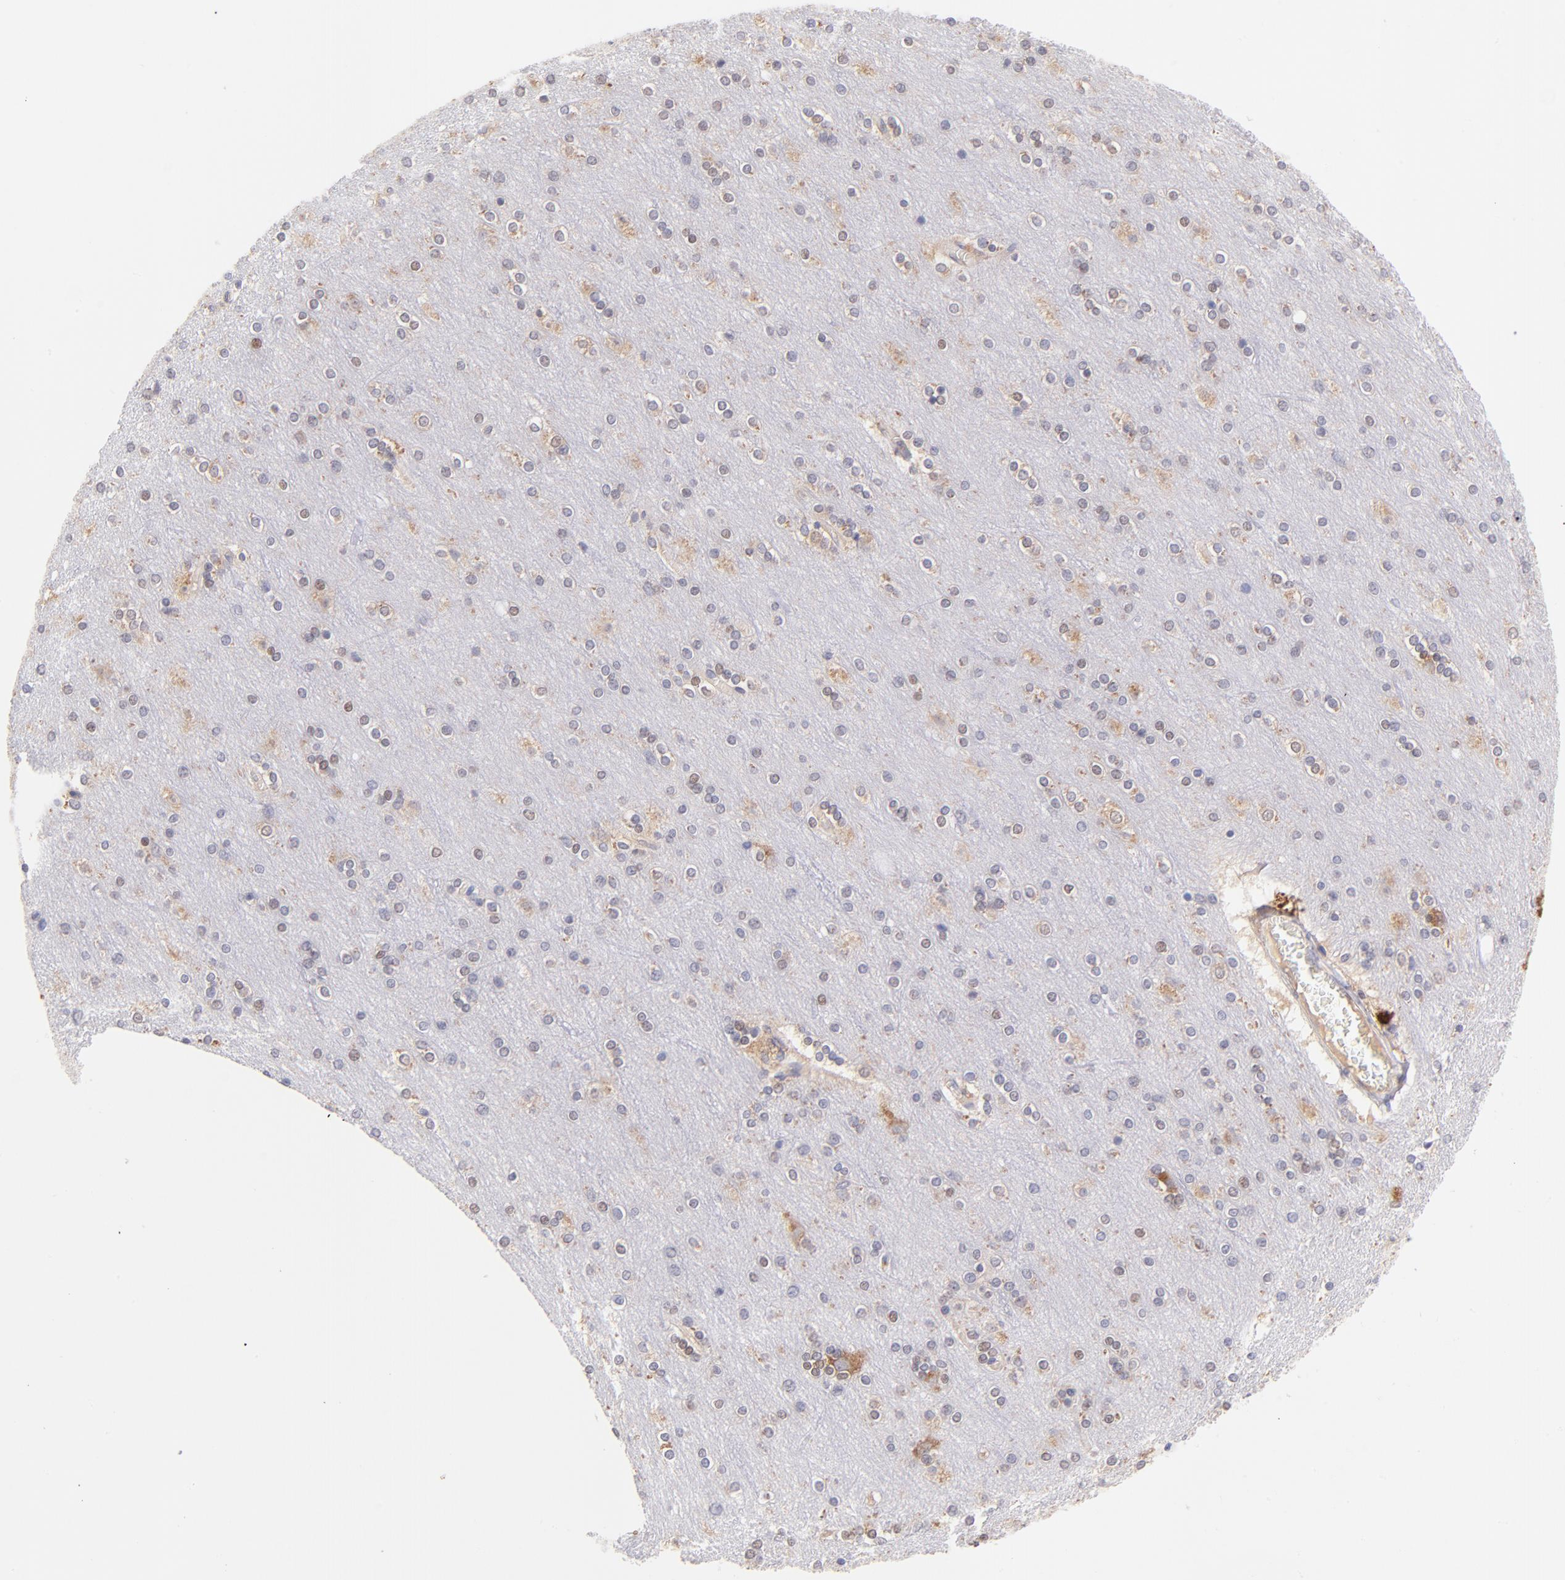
{"staining": {"intensity": "weak", "quantity": "25%-75%", "location": "cytoplasmic/membranous"}, "tissue": "cerebral cortex", "cell_type": "Endothelial cells", "image_type": "normal", "snomed": [{"axis": "morphology", "description": "Normal tissue, NOS"}, {"axis": "topography", "description": "Cerebral cortex"}], "caption": "Approximately 25%-75% of endothelial cells in benign cerebral cortex display weak cytoplasmic/membranous protein staining as visualized by brown immunohistochemical staining.", "gene": "RPL11", "patient": {"sex": "female", "age": 54}}